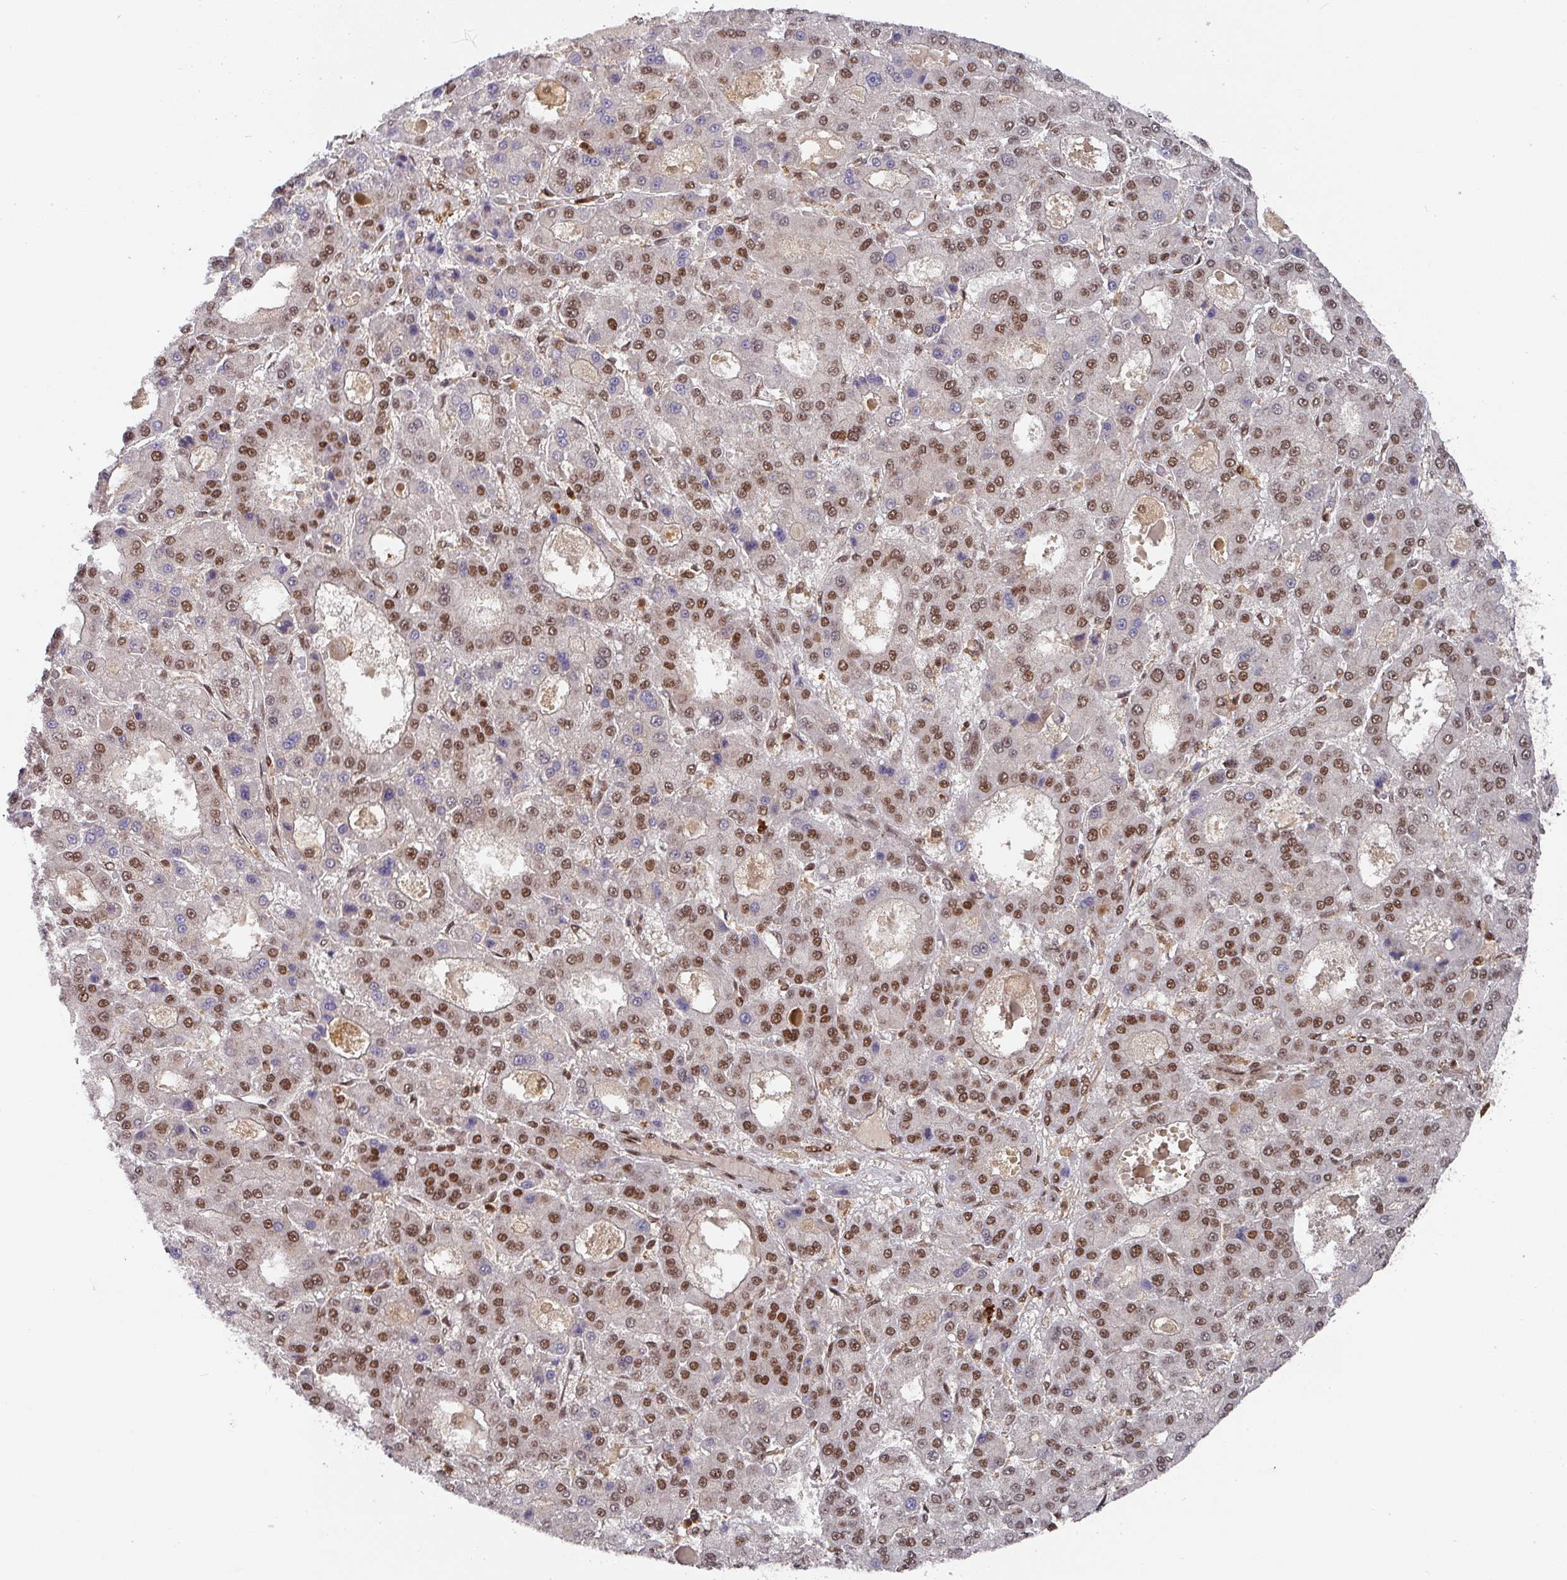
{"staining": {"intensity": "moderate", "quantity": "25%-75%", "location": "nuclear"}, "tissue": "liver cancer", "cell_type": "Tumor cells", "image_type": "cancer", "snomed": [{"axis": "morphology", "description": "Carcinoma, Hepatocellular, NOS"}, {"axis": "topography", "description": "Liver"}], "caption": "Protein staining by immunohistochemistry (IHC) reveals moderate nuclear expression in approximately 25%-75% of tumor cells in liver hepatocellular carcinoma.", "gene": "DIDO1", "patient": {"sex": "male", "age": 70}}